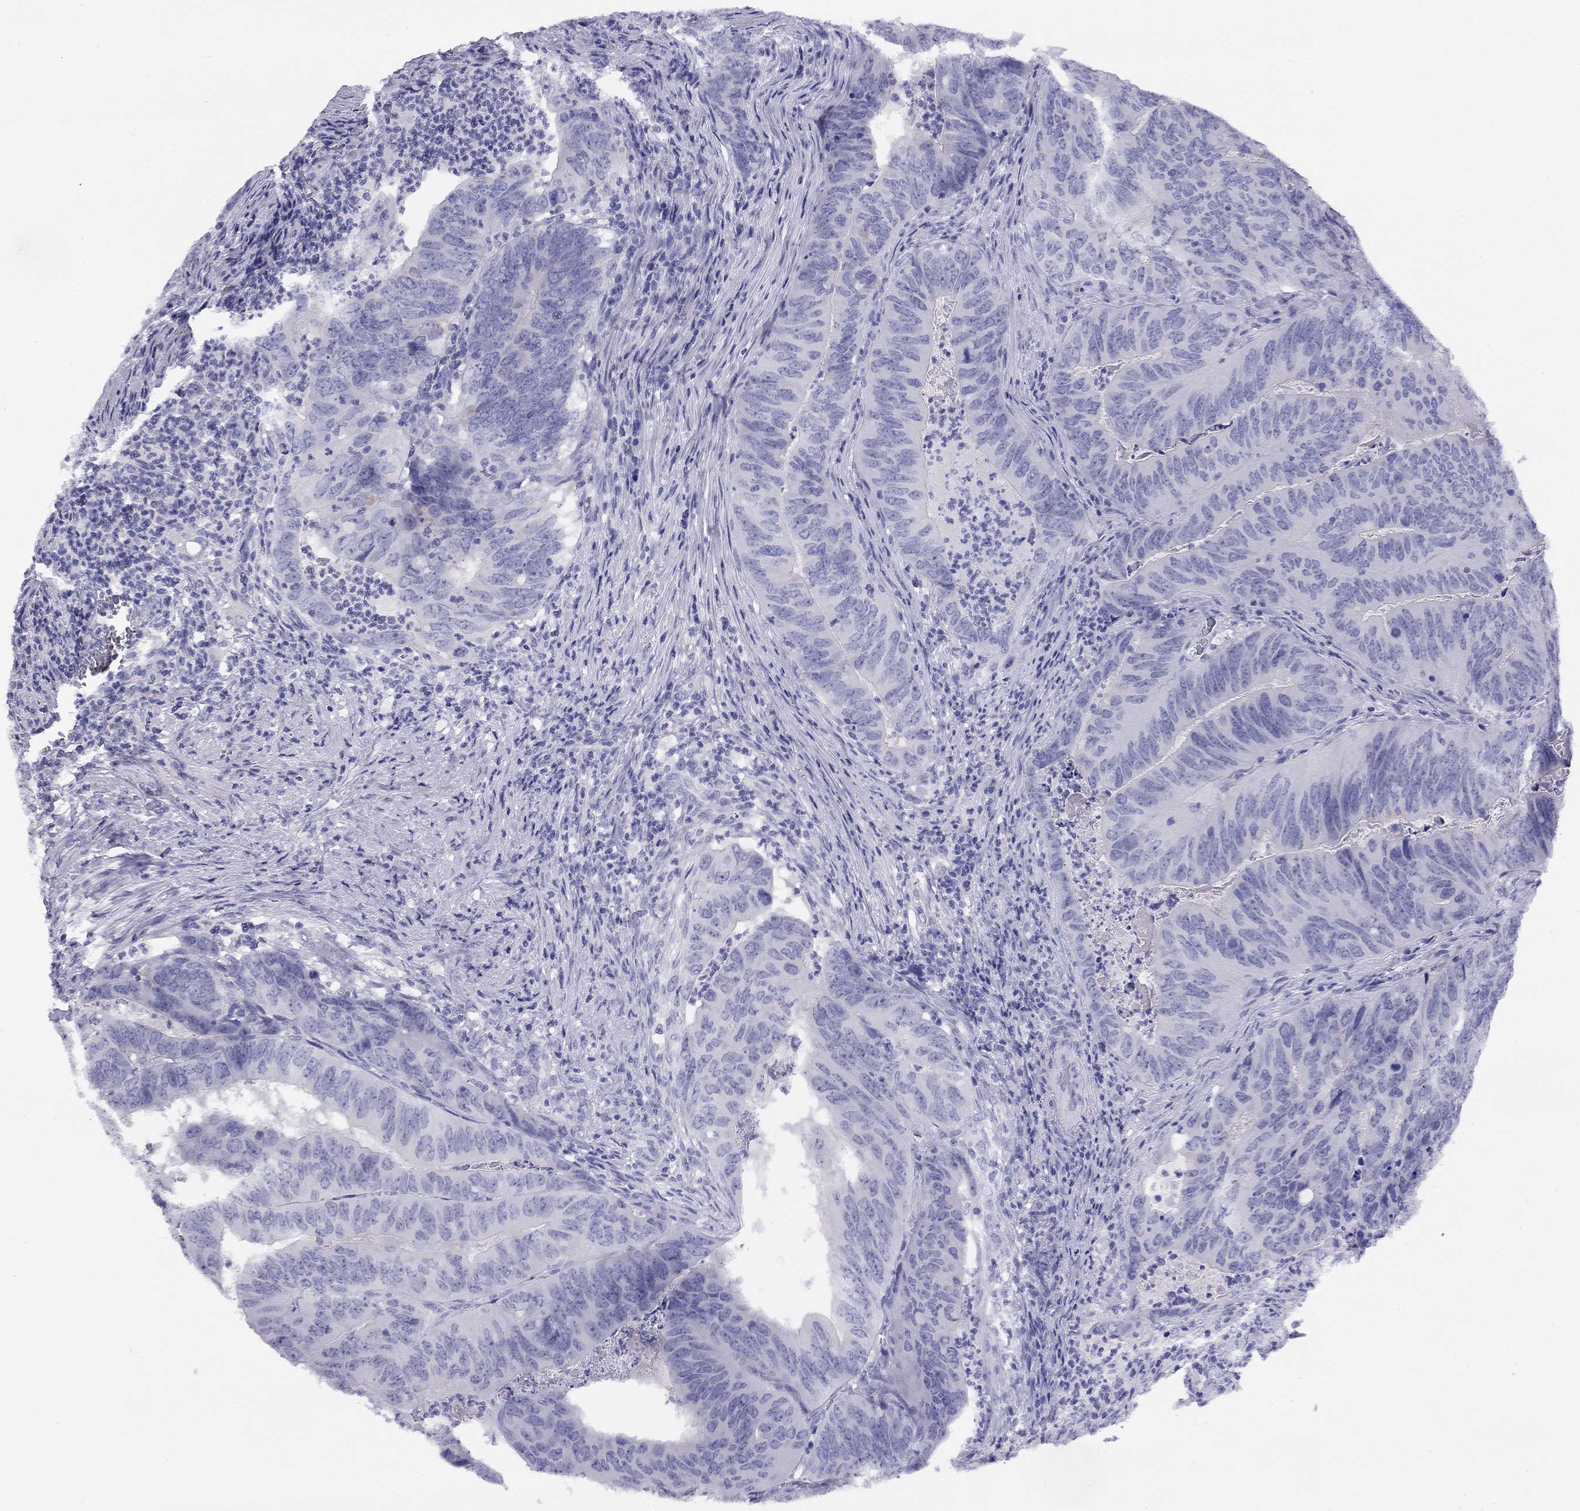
{"staining": {"intensity": "negative", "quantity": "none", "location": "none"}, "tissue": "colorectal cancer", "cell_type": "Tumor cells", "image_type": "cancer", "snomed": [{"axis": "morphology", "description": "Adenocarcinoma, NOS"}, {"axis": "topography", "description": "Colon"}], "caption": "Colorectal adenocarcinoma was stained to show a protein in brown. There is no significant positivity in tumor cells.", "gene": "LRIT2", "patient": {"sex": "male", "age": 79}}